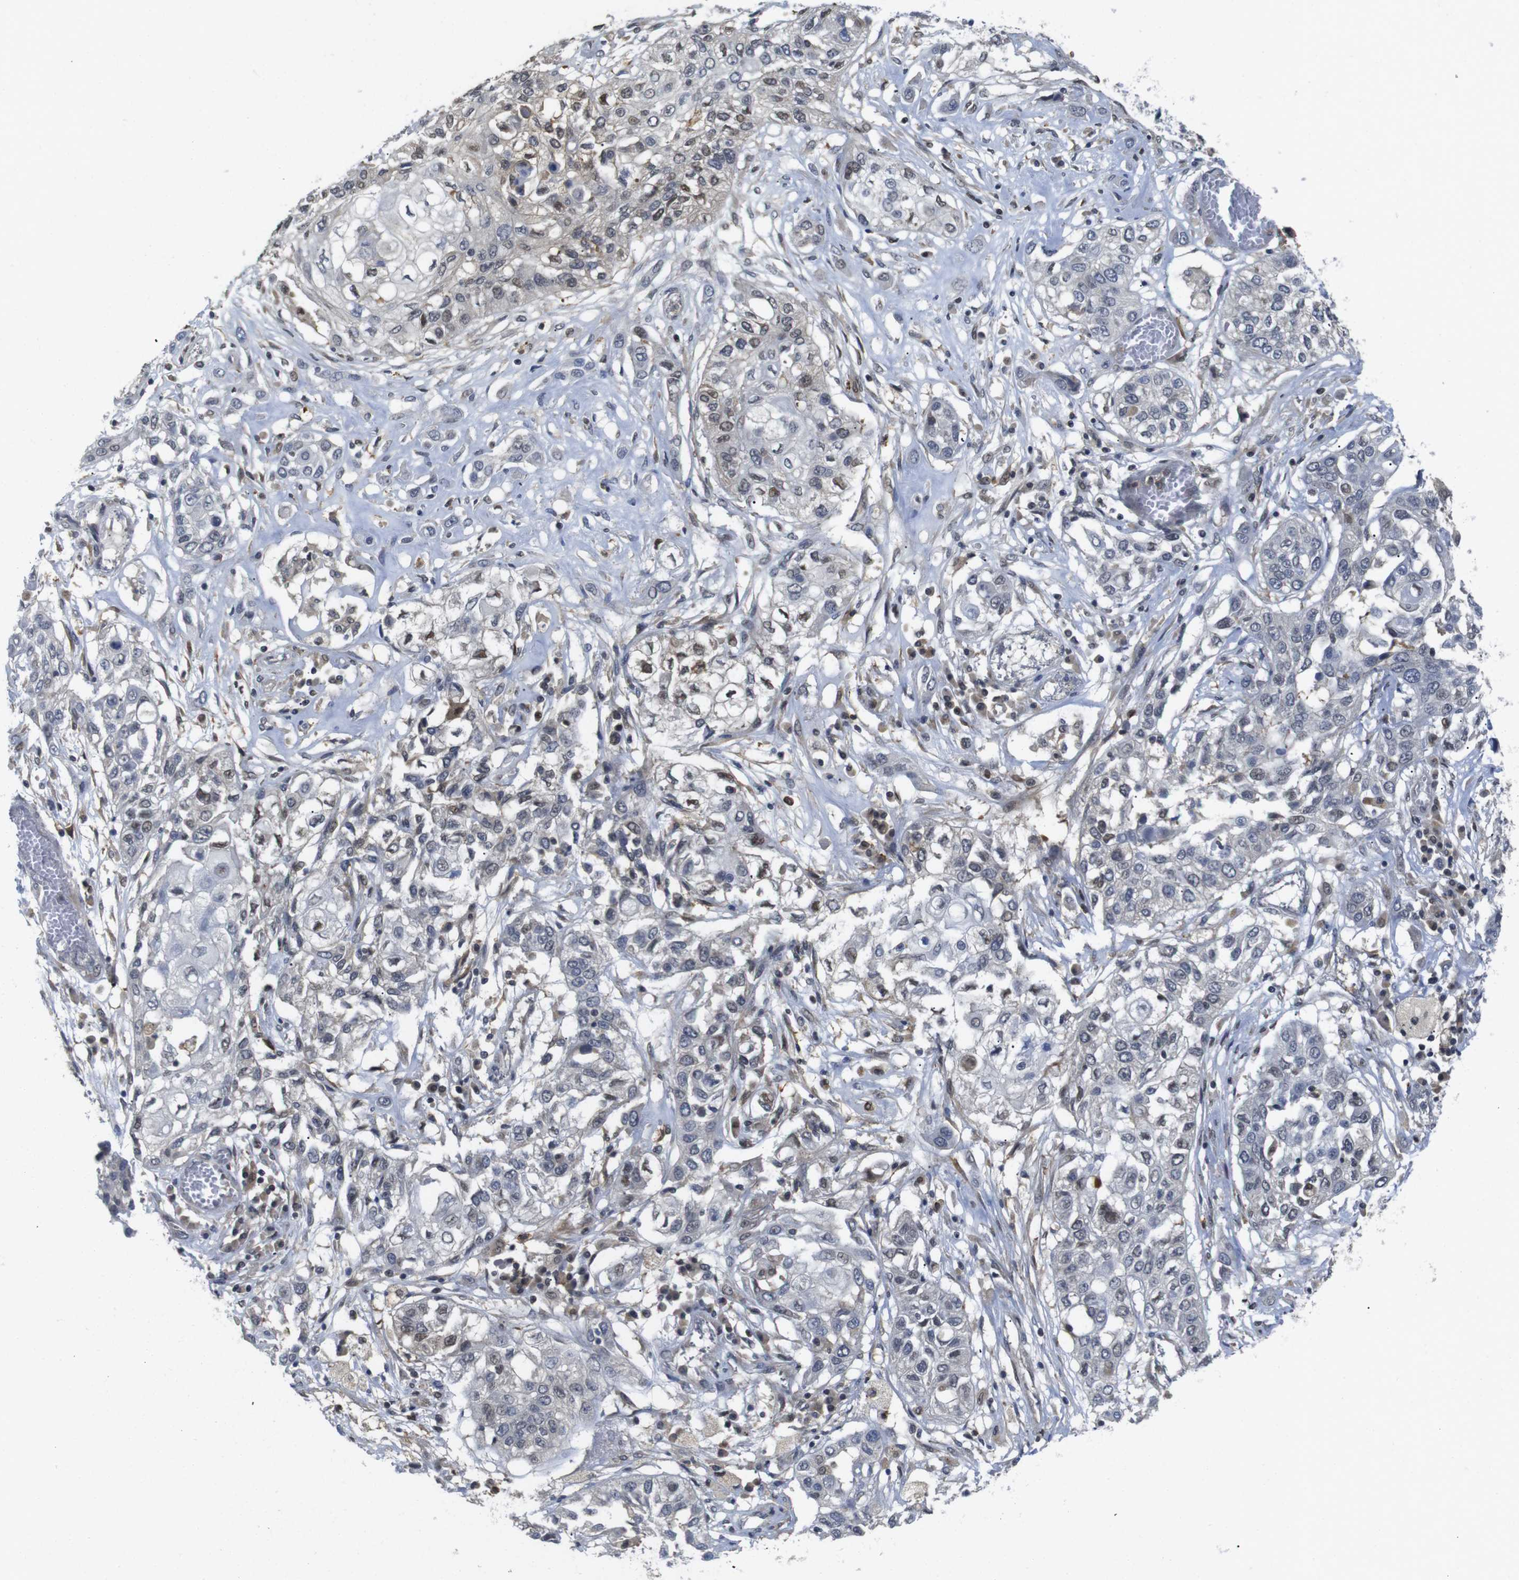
{"staining": {"intensity": "moderate", "quantity": "<25%", "location": "nuclear"}, "tissue": "lung cancer", "cell_type": "Tumor cells", "image_type": "cancer", "snomed": [{"axis": "morphology", "description": "Squamous cell carcinoma, NOS"}, {"axis": "topography", "description": "Lung"}], "caption": "The micrograph exhibits immunohistochemical staining of squamous cell carcinoma (lung). There is moderate nuclear expression is identified in about <25% of tumor cells.", "gene": "FNTA", "patient": {"sex": "male", "age": 71}}